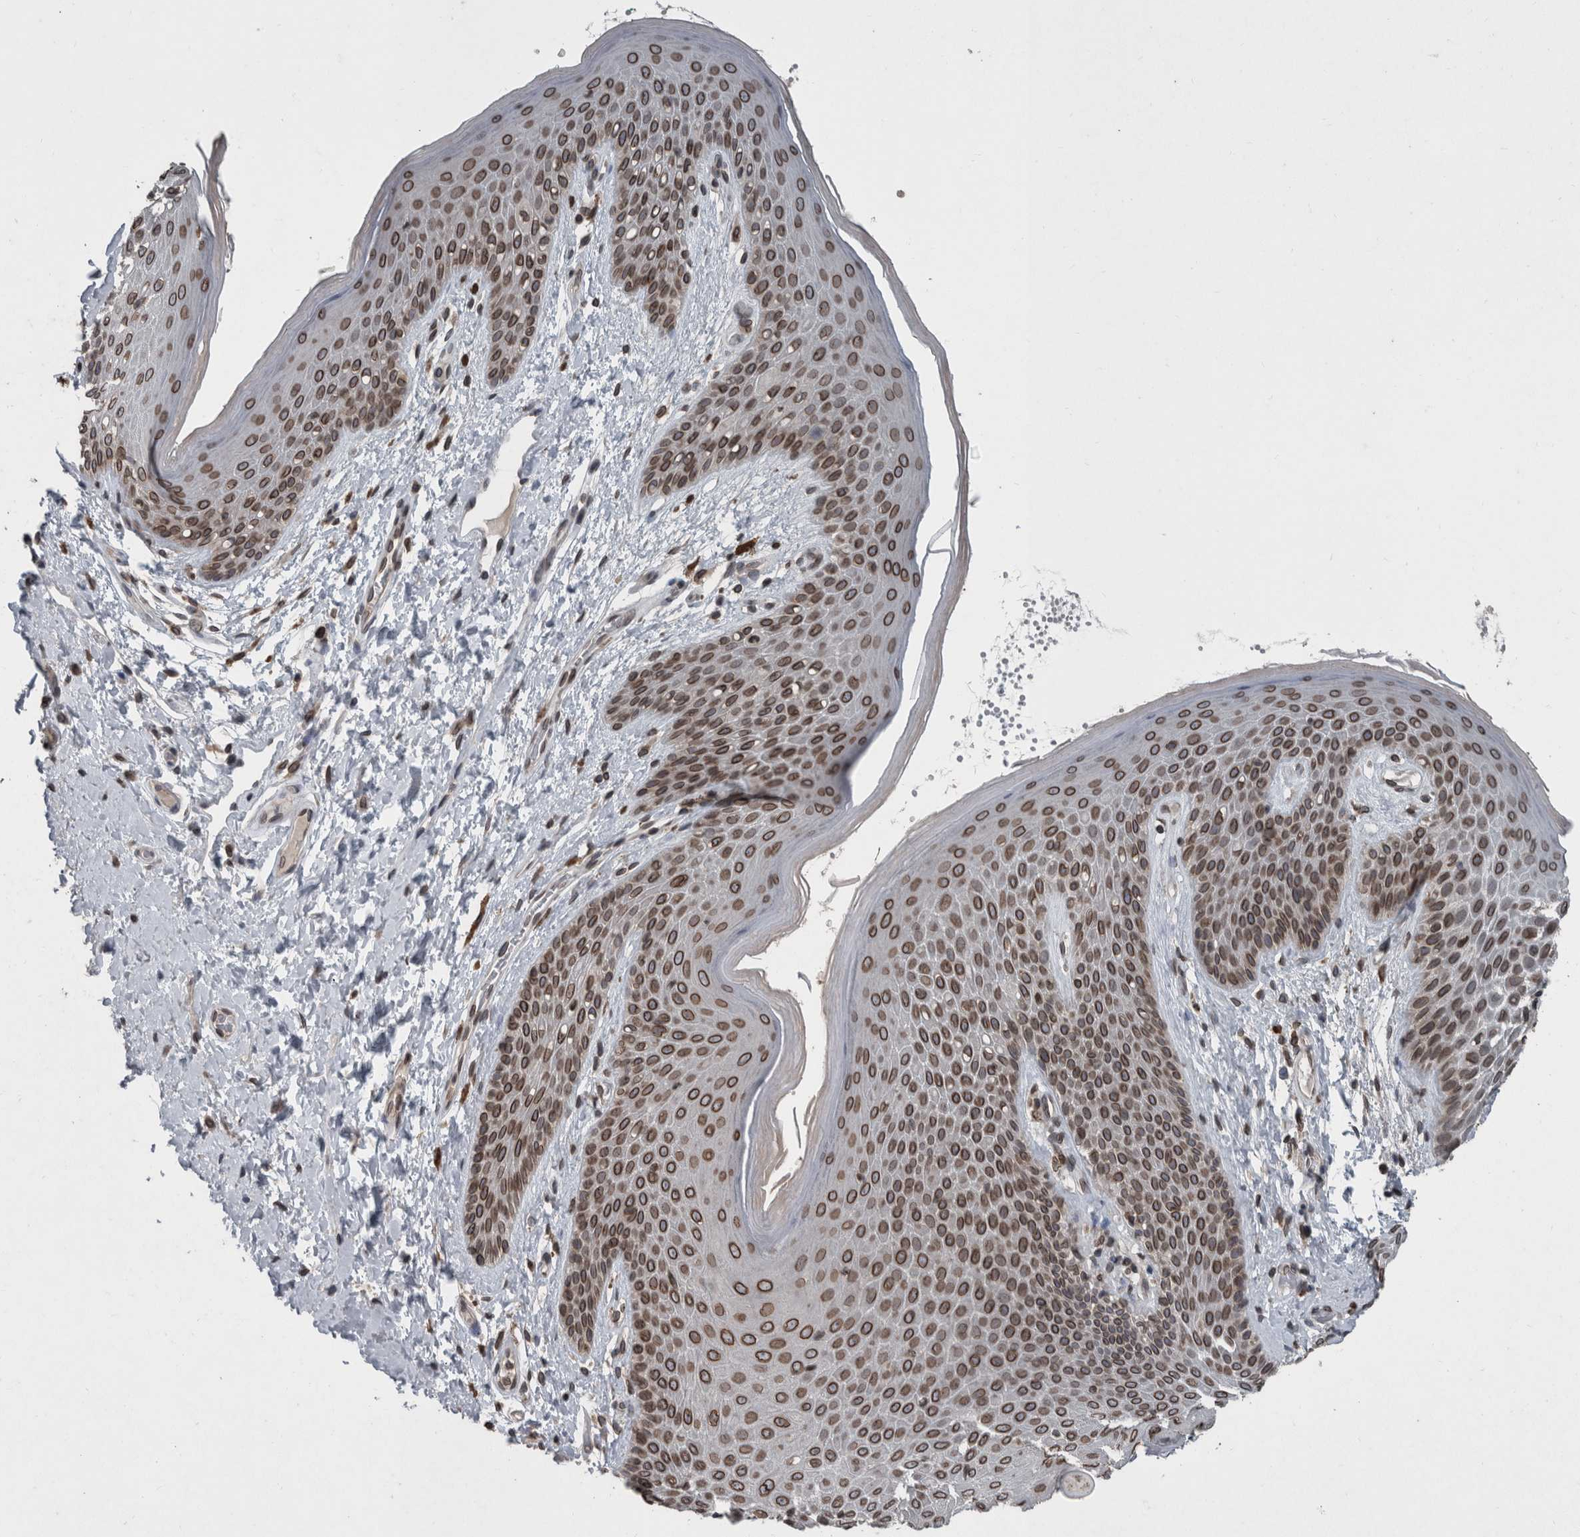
{"staining": {"intensity": "moderate", "quantity": ">75%", "location": "cytoplasmic/membranous,nuclear"}, "tissue": "skin", "cell_type": "Epidermal cells", "image_type": "normal", "snomed": [{"axis": "morphology", "description": "Normal tissue, NOS"}, {"axis": "topography", "description": "Anal"}], "caption": "Skin stained with DAB IHC reveals medium levels of moderate cytoplasmic/membranous,nuclear expression in approximately >75% of epidermal cells.", "gene": "RANBP2", "patient": {"sex": "male", "age": 74}}